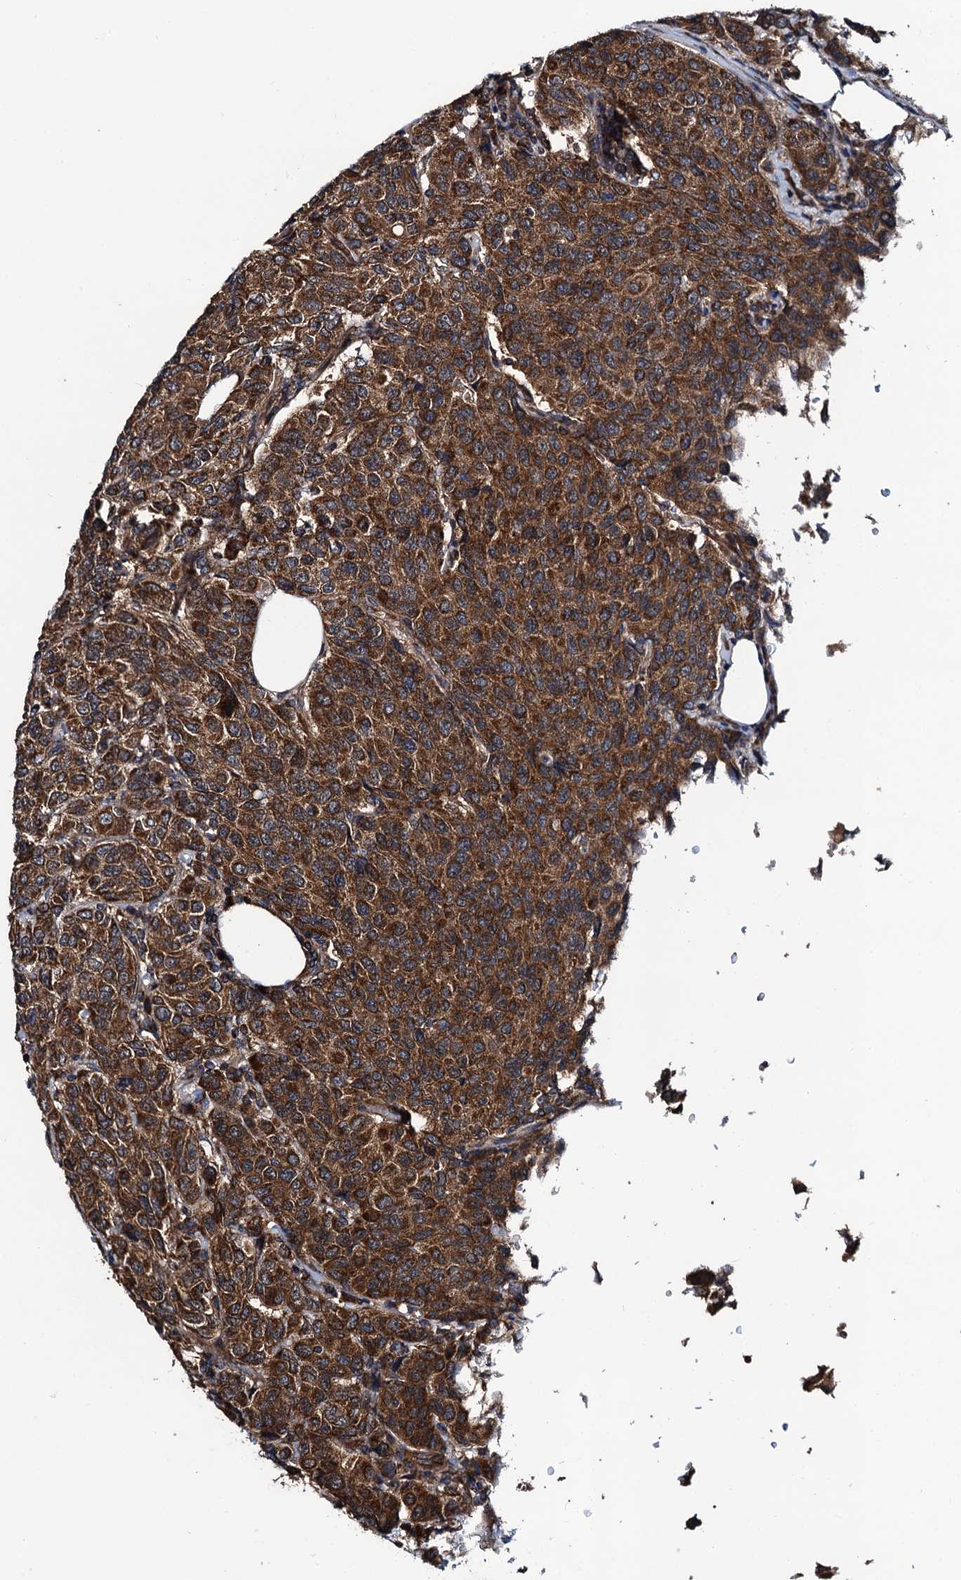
{"staining": {"intensity": "strong", "quantity": ">75%", "location": "cytoplasmic/membranous"}, "tissue": "breast cancer", "cell_type": "Tumor cells", "image_type": "cancer", "snomed": [{"axis": "morphology", "description": "Duct carcinoma"}, {"axis": "topography", "description": "Breast"}], "caption": "Tumor cells exhibit strong cytoplasmic/membranous expression in approximately >75% of cells in breast cancer.", "gene": "NEK1", "patient": {"sex": "female", "age": 55}}